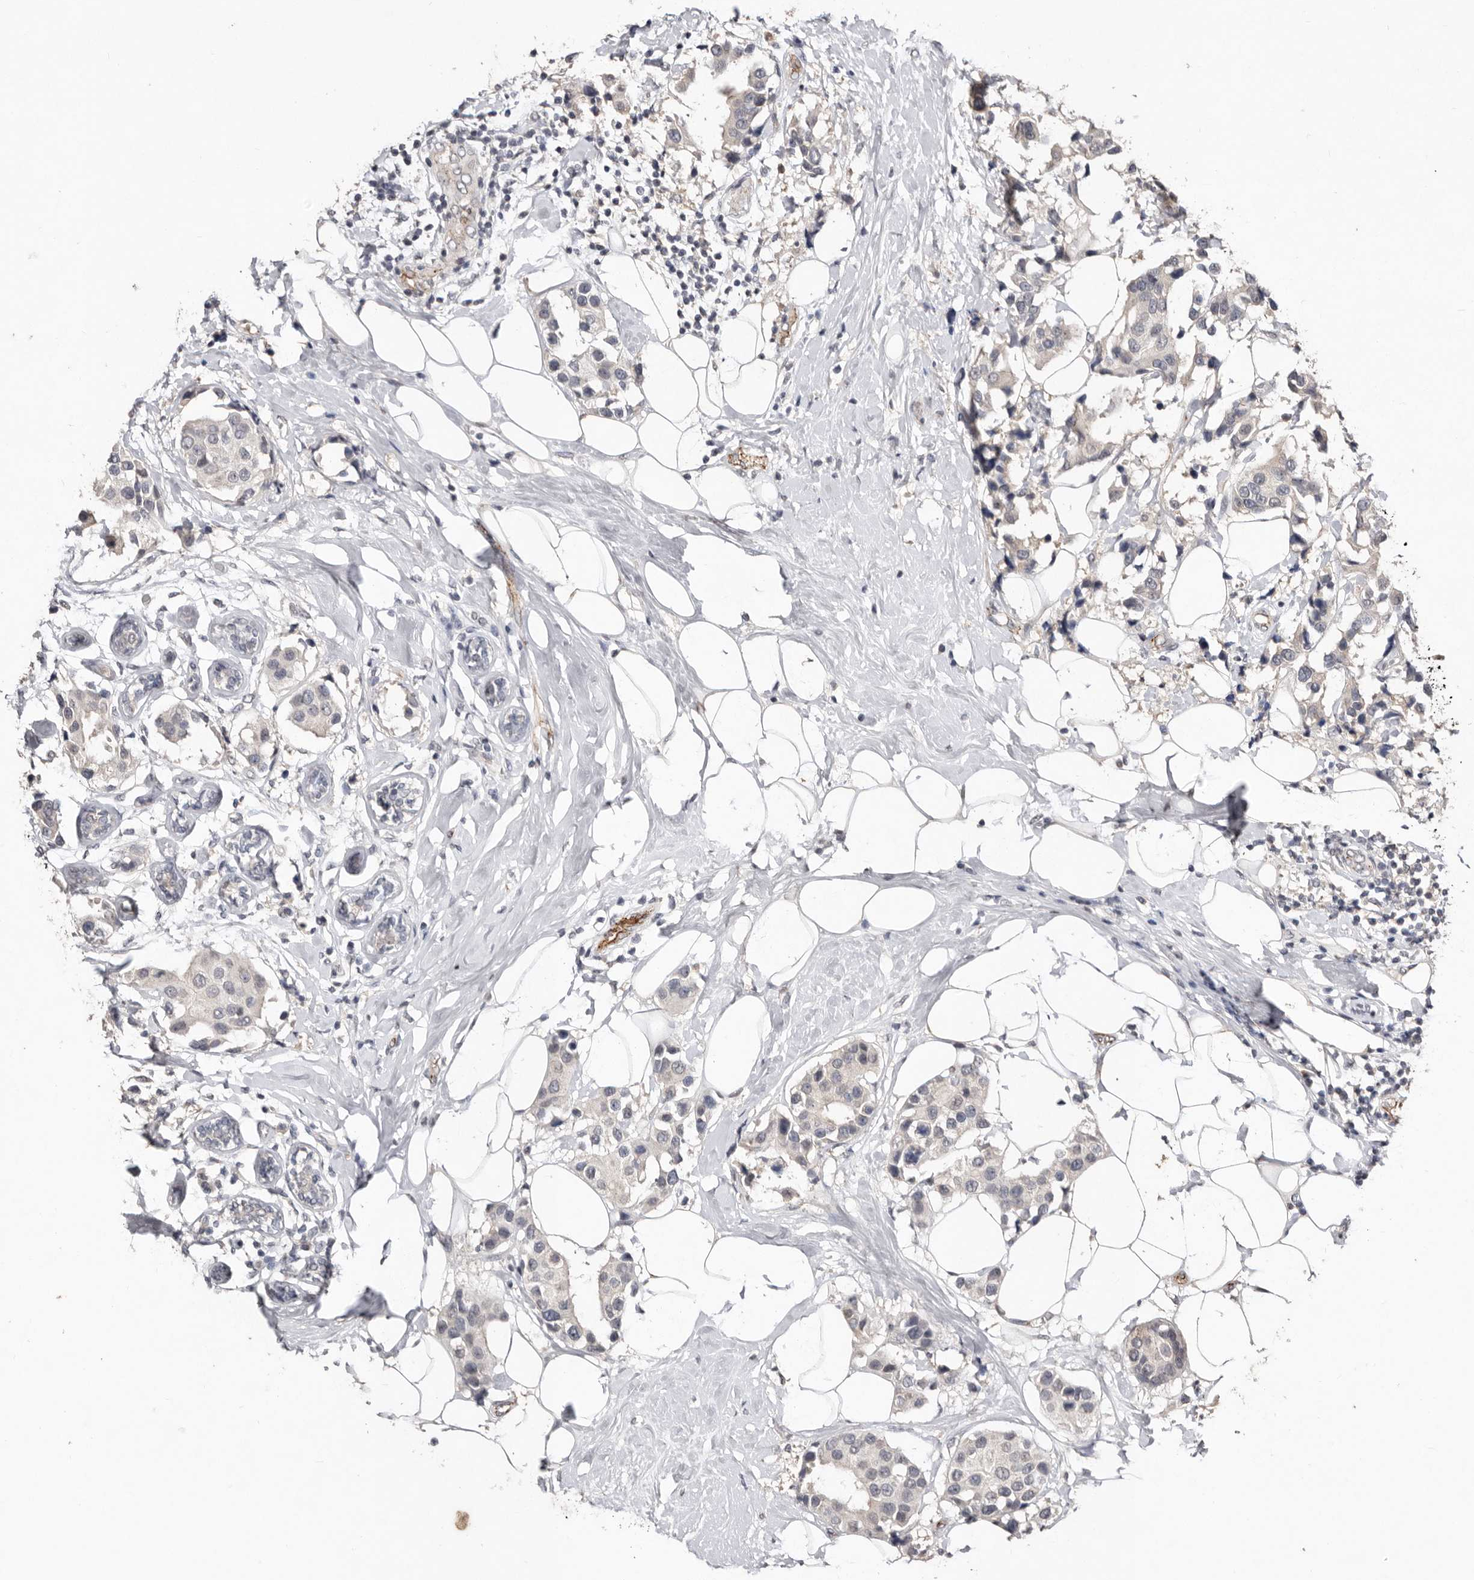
{"staining": {"intensity": "negative", "quantity": "none", "location": "none"}, "tissue": "breast cancer", "cell_type": "Tumor cells", "image_type": "cancer", "snomed": [{"axis": "morphology", "description": "Normal tissue, NOS"}, {"axis": "morphology", "description": "Duct carcinoma"}, {"axis": "topography", "description": "Breast"}], "caption": "A histopathology image of breast cancer (invasive ductal carcinoma) stained for a protein shows no brown staining in tumor cells. Brightfield microscopy of IHC stained with DAB (3,3'-diaminobenzidine) (brown) and hematoxylin (blue), captured at high magnification.", "gene": "SULT1E1", "patient": {"sex": "female", "age": 39}}